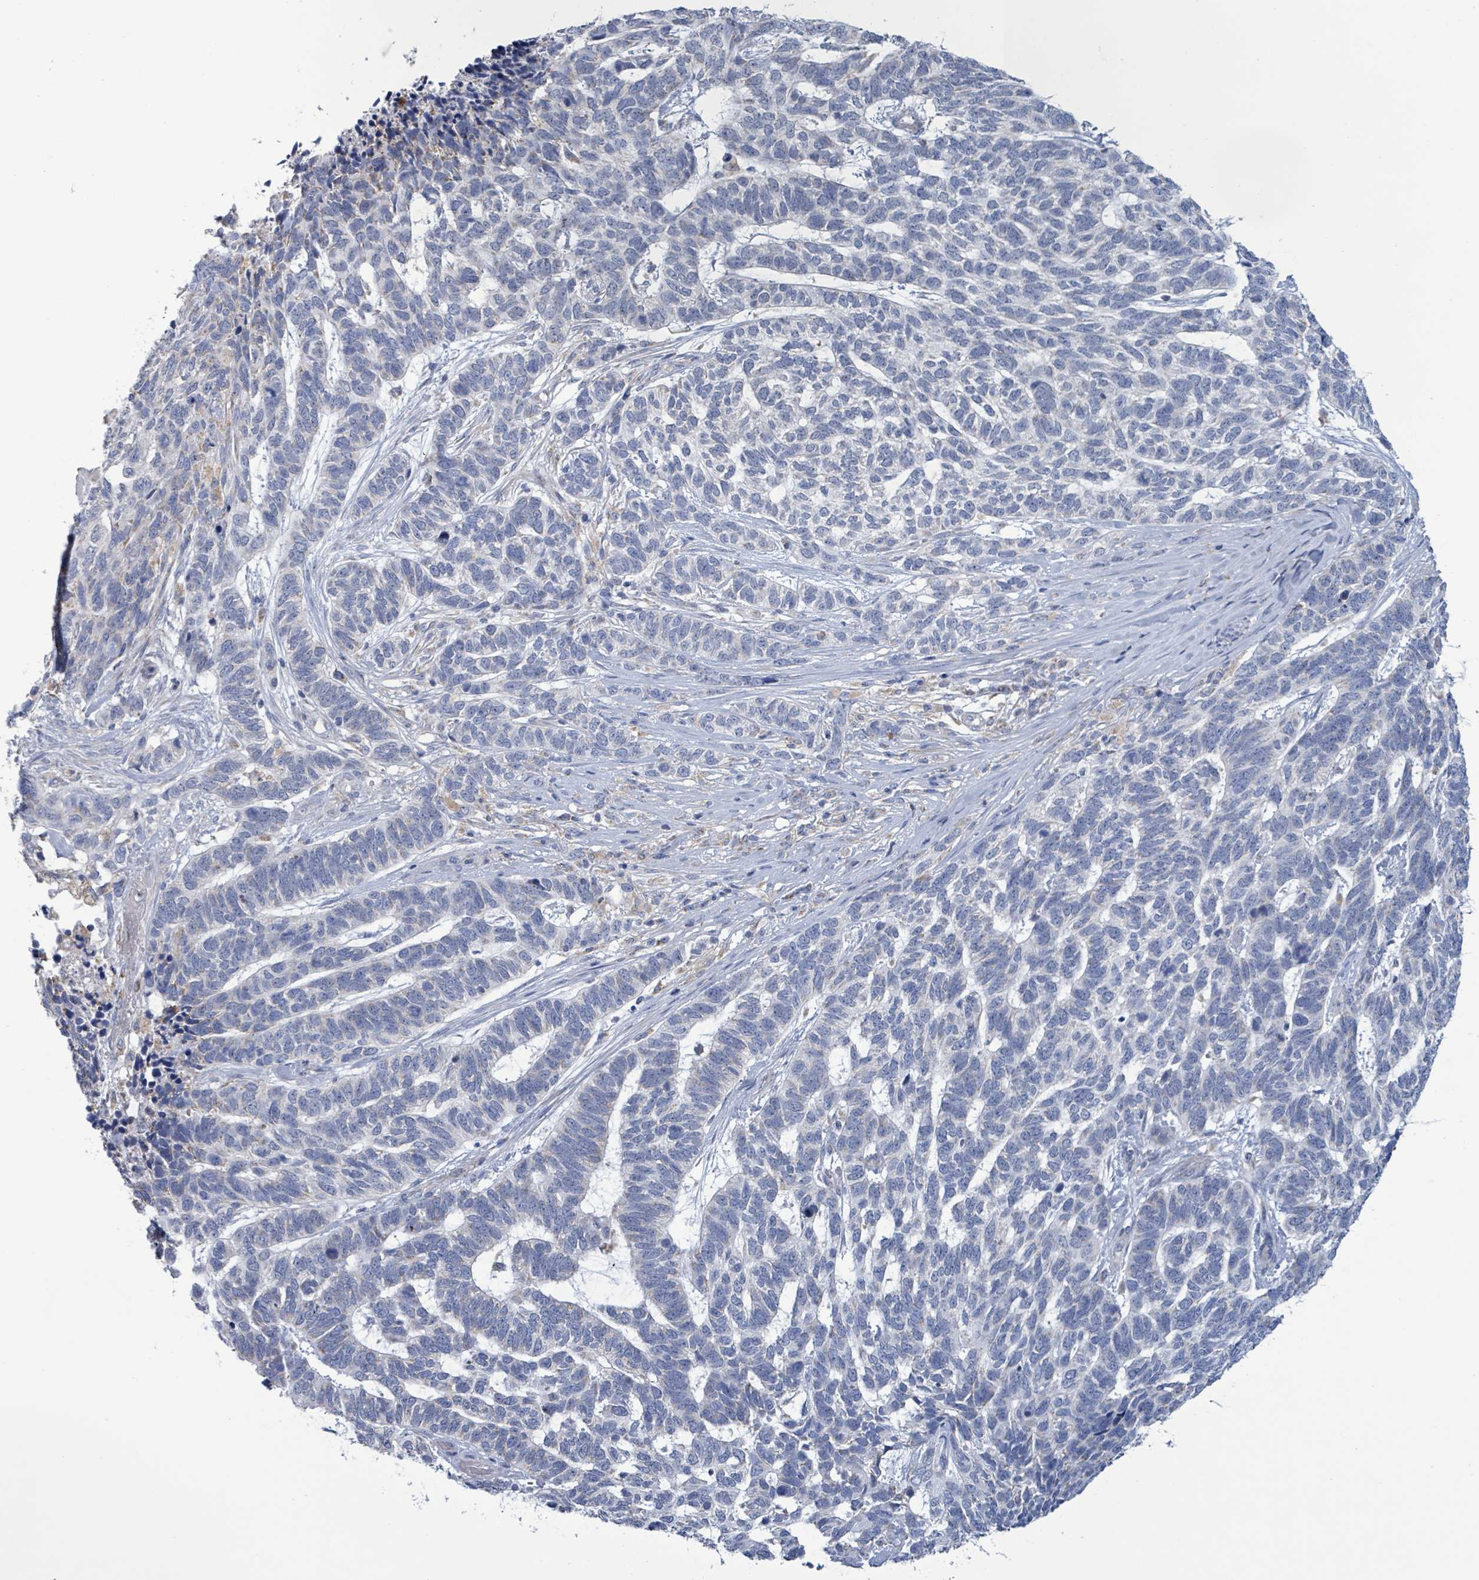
{"staining": {"intensity": "negative", "quantity": "none", "location": "none"}, "tissue": "skin cancer", "cell_type": "Tumor cells", "image_type": "cancer", "snomed": [{"axis": "morphology", "description": "Basal cell carcinoma"}, {"axis": "topography", "description": "Skin"}], "caption": "This is an immunohistochemistry micrograph of human skin basal cell carcinoma. There is no positivity in tumor cells.", "gene": "AKR1C4", "patient": {"sex": "female", "age": 65}}